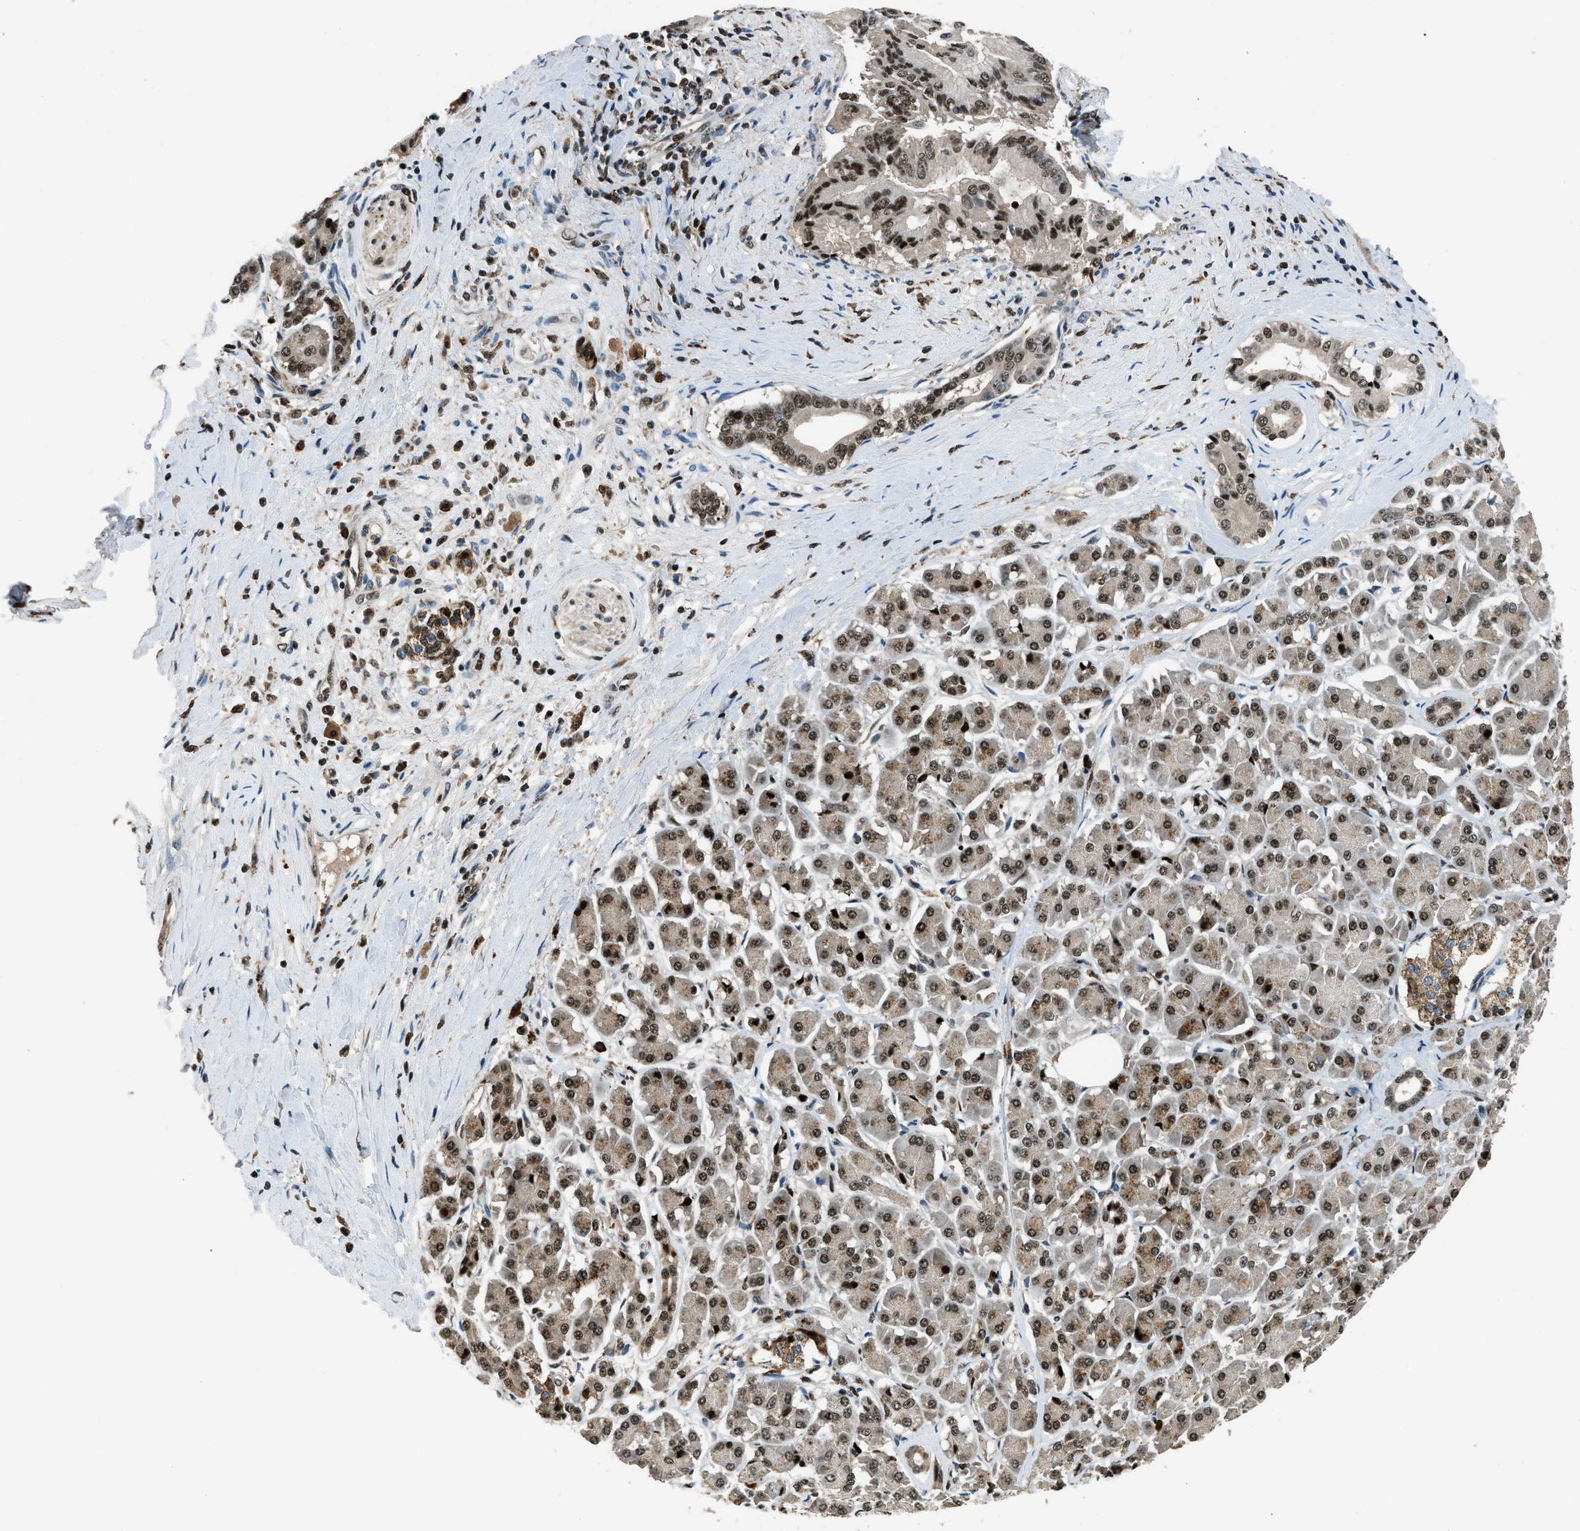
{"staining": {"intensity": "moderate", "quantity": ">75%", "location": "nuclear"}, "tissue": "pancreatic cancer", "cell_type": "Tumor cells", "image_type": "cancer", "snomed": [{"axis": "morphology", "description": "Adenocarcinoma, NOS"}, {"axis": "topography", "description": "Pancreas"}], "caption": "A high-resolution image shows immunohistochemistry staining of adenocarcinoma (pancreatic), which exhibits moderate nuclear positivity in about >75% of tumor cells.", "gene": "SLC15A4", "patient": {"sex": "male", "age": 55}}